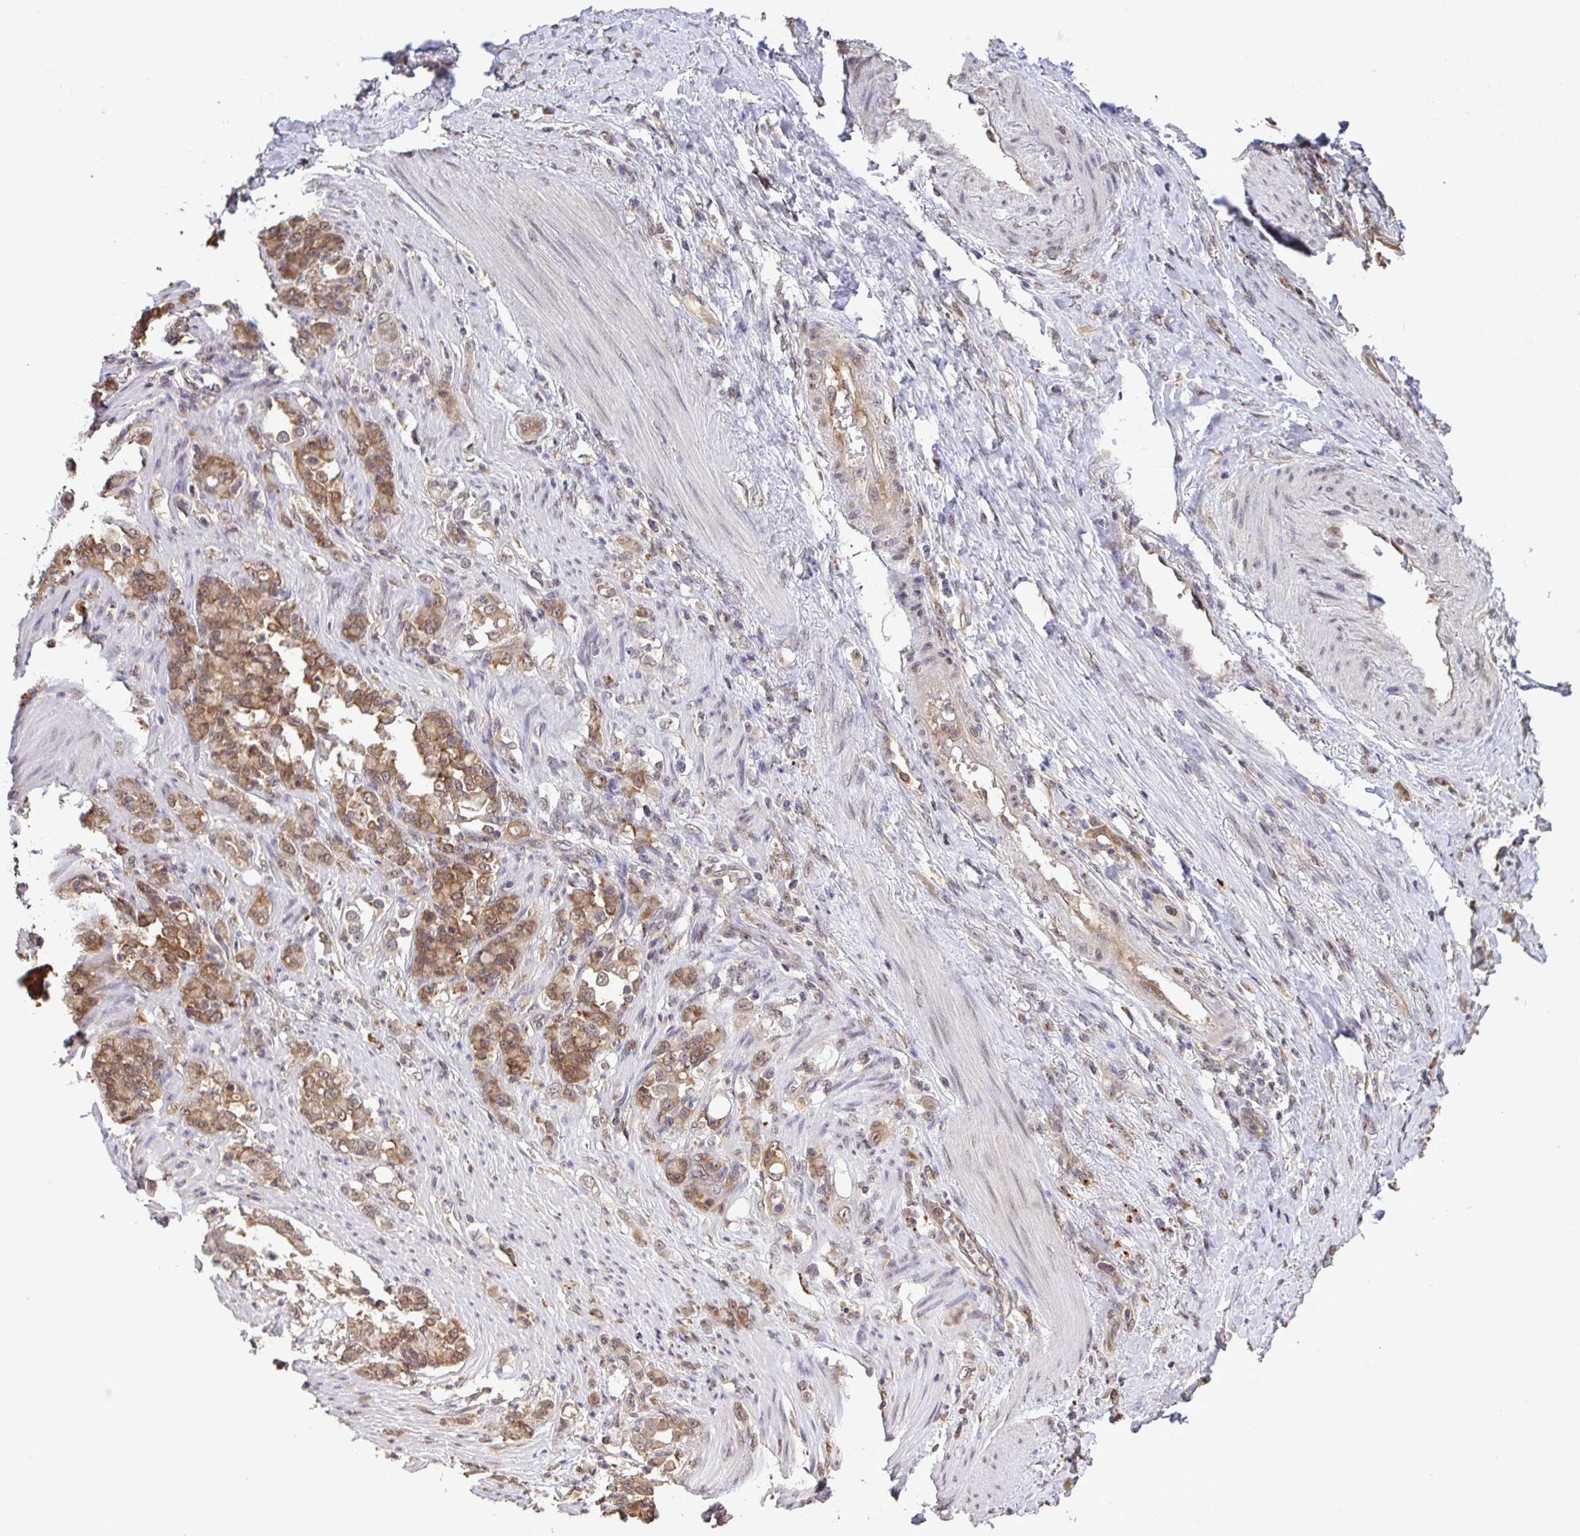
{"staining": {"intensity": "moderate", "quantity": ">75%", "location": "cytoplasmic/membranous"}, "tissue": "stomach cancer", "cell_type": "Tumor cells", "image_type": "cancer", "snomed": [{"axis": "morphology", "description": "Normal tissue, NOS"}, {"axis": "morphology", "description": "Adenocarcinoma, NOS"}, {"axis": "topography", "description": "Stomach"}], "caption": "Tumor cells reveal medium levels of moderate cytoplasmic/membranous expression in approximately >75% of cells in human stomach adenocarcinoma. (DAB = brown stain, brightfield microscopy at high magnification).", "gene": "C12orf57", "patient": {"sex": "female", "age": 79}}